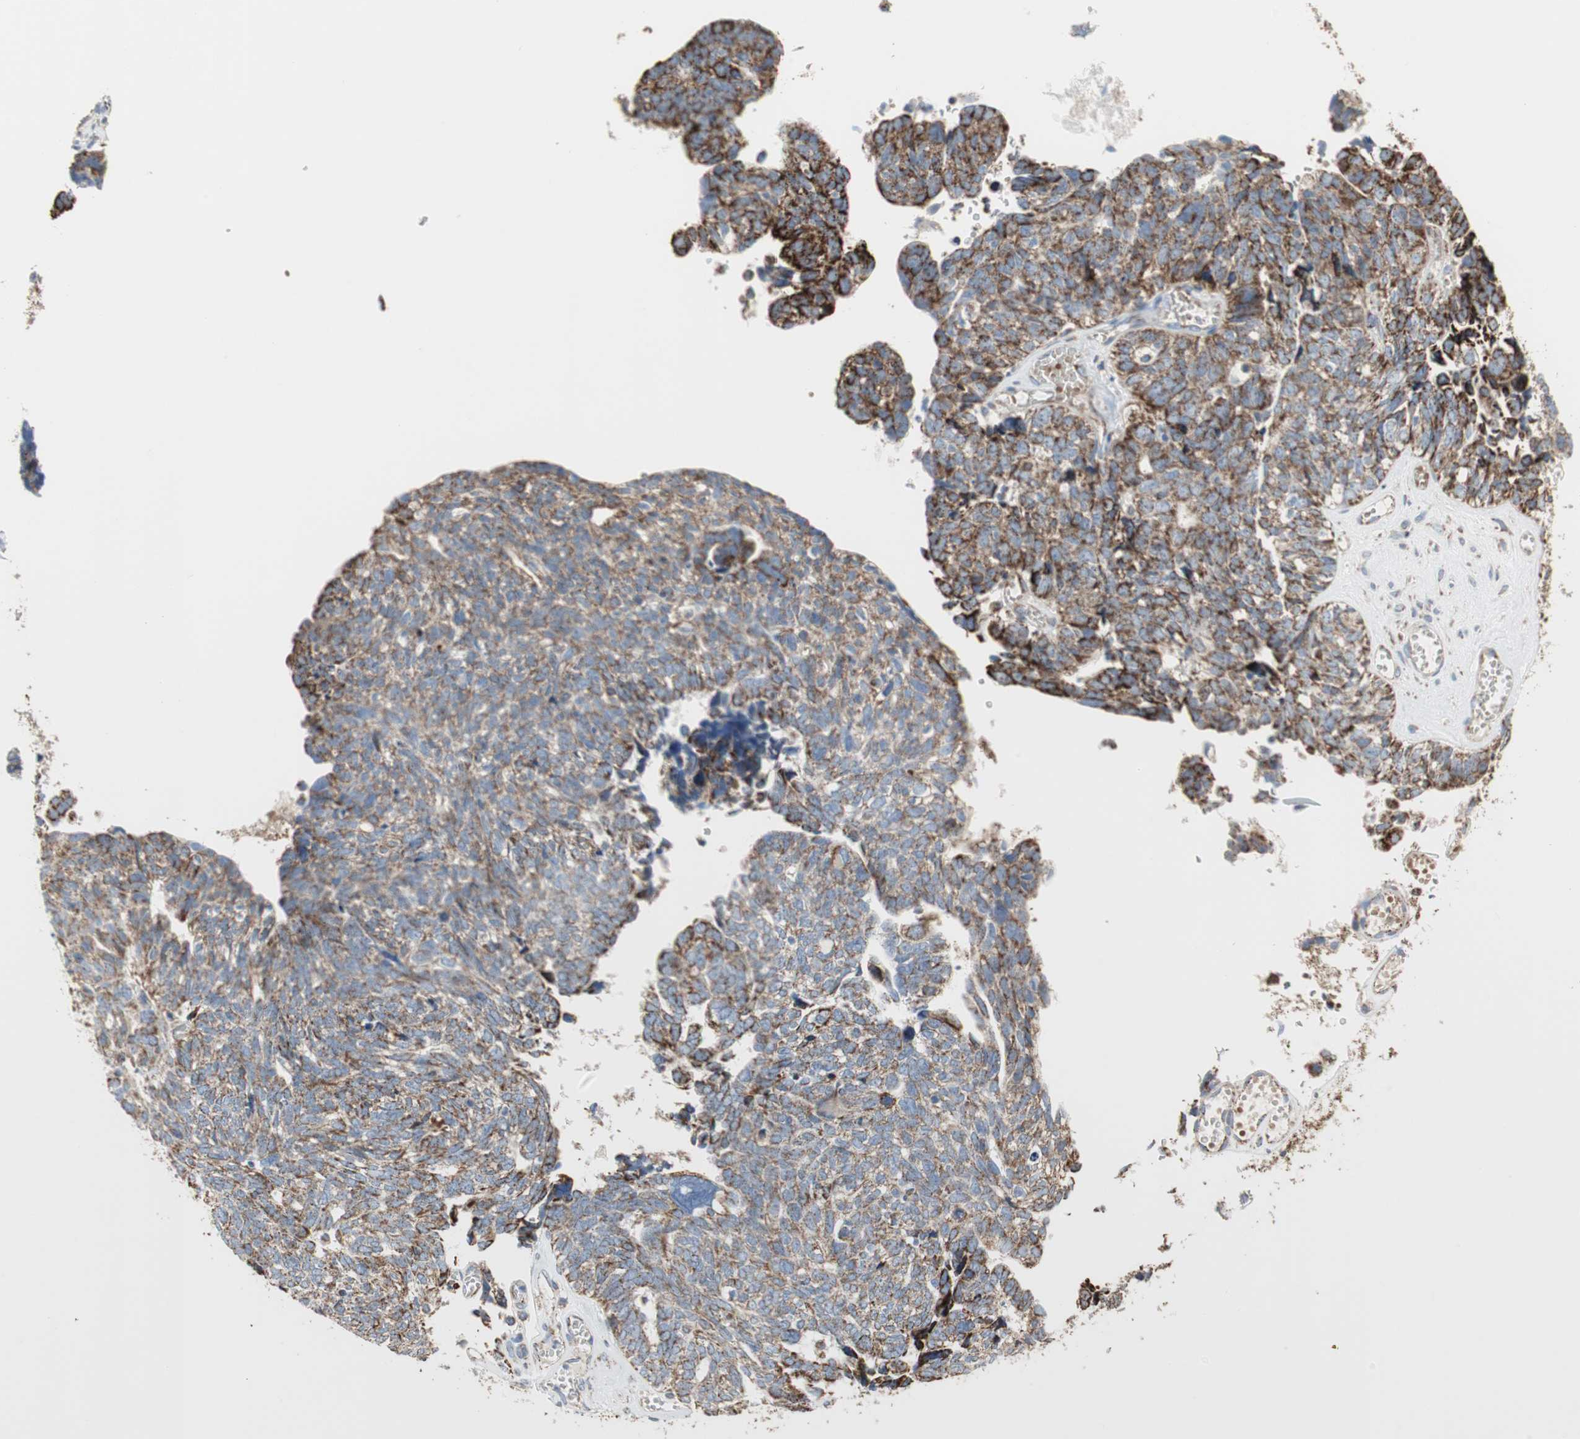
{"staining": {"intensity": "strong", "quantity": ">75%", "location": "cytoplasmic/membranous"}, "tissue": "ovarian cancer", "cell_type": "Tumor cells", "image_type": "cancer", "snomed": [{"axis": "morphology", "description": "Cystadenocarcinoma, serous, NOS"}, {"axis": "topography", "description": "Ovary"}], "caption": "Immunohistochemical staining of ovarian cancer exhibits high levels of strong cytoplasmic/membranous protein expression in approximately >75% of tumor cells.", "gene": "TST", "patient": {"sex": "female", "age": 79}}